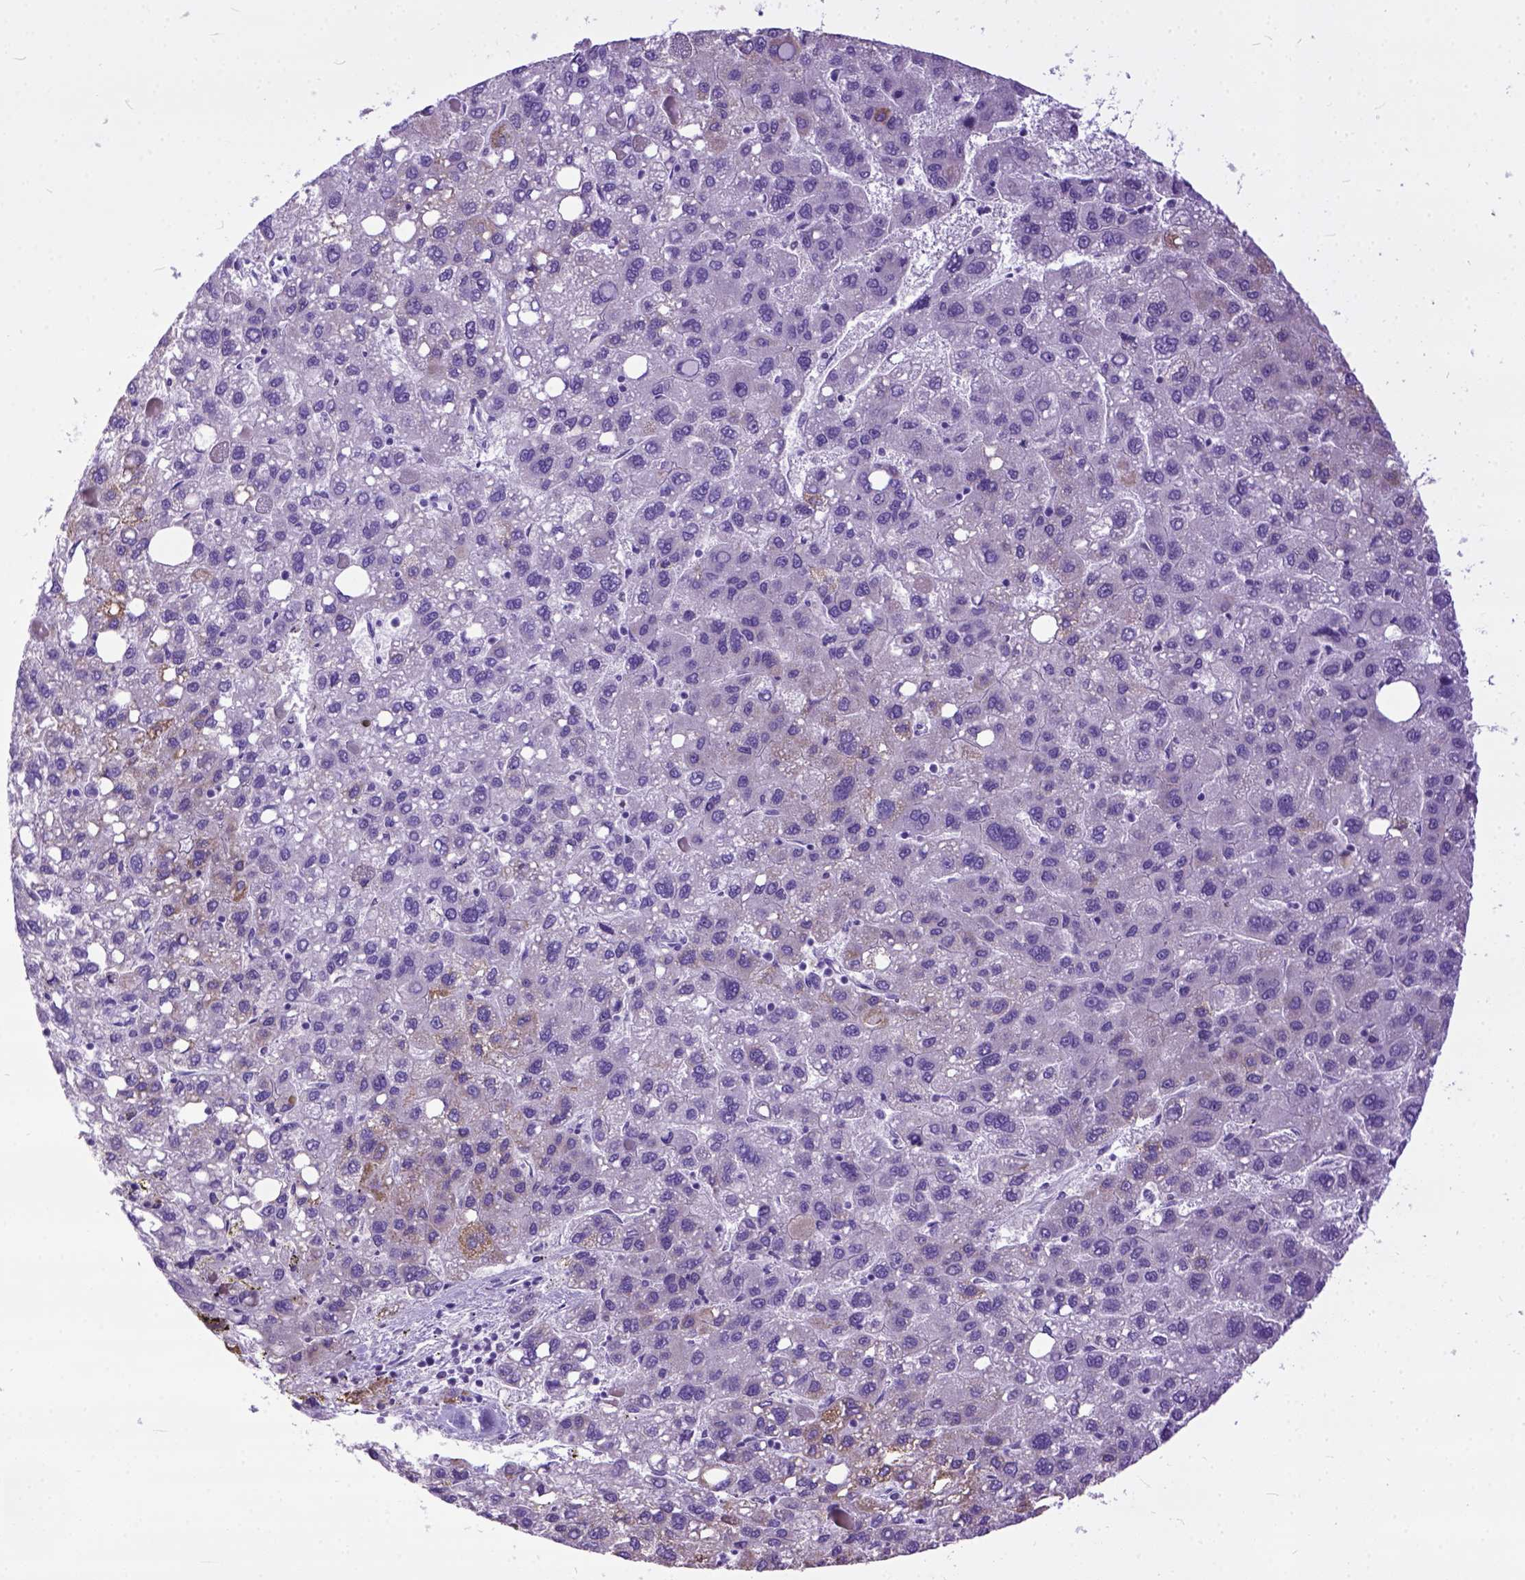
{"staining": {"intensity": "moderate", "quantity": "<25%", "location": "cytoplasmic/membranous"}, "tissue": "liver cancer", "cell_type": "Tumor cells", "image_type": "cancer", "snomed": [{"axis": "morphology", "description": "Carcinoma, Hepatocellular, NOS"}, {"axis": "topography", "description": "Liver"}], "caption": "Immunohistochemical staining of human hepatocellular carcinoma (liver) shows low levels of moderate cytoplasmic/membranous staining in approximately <25% of tumor cells.", "gene": "CRB1", "patient": {"sex": "female", "age": 82}}